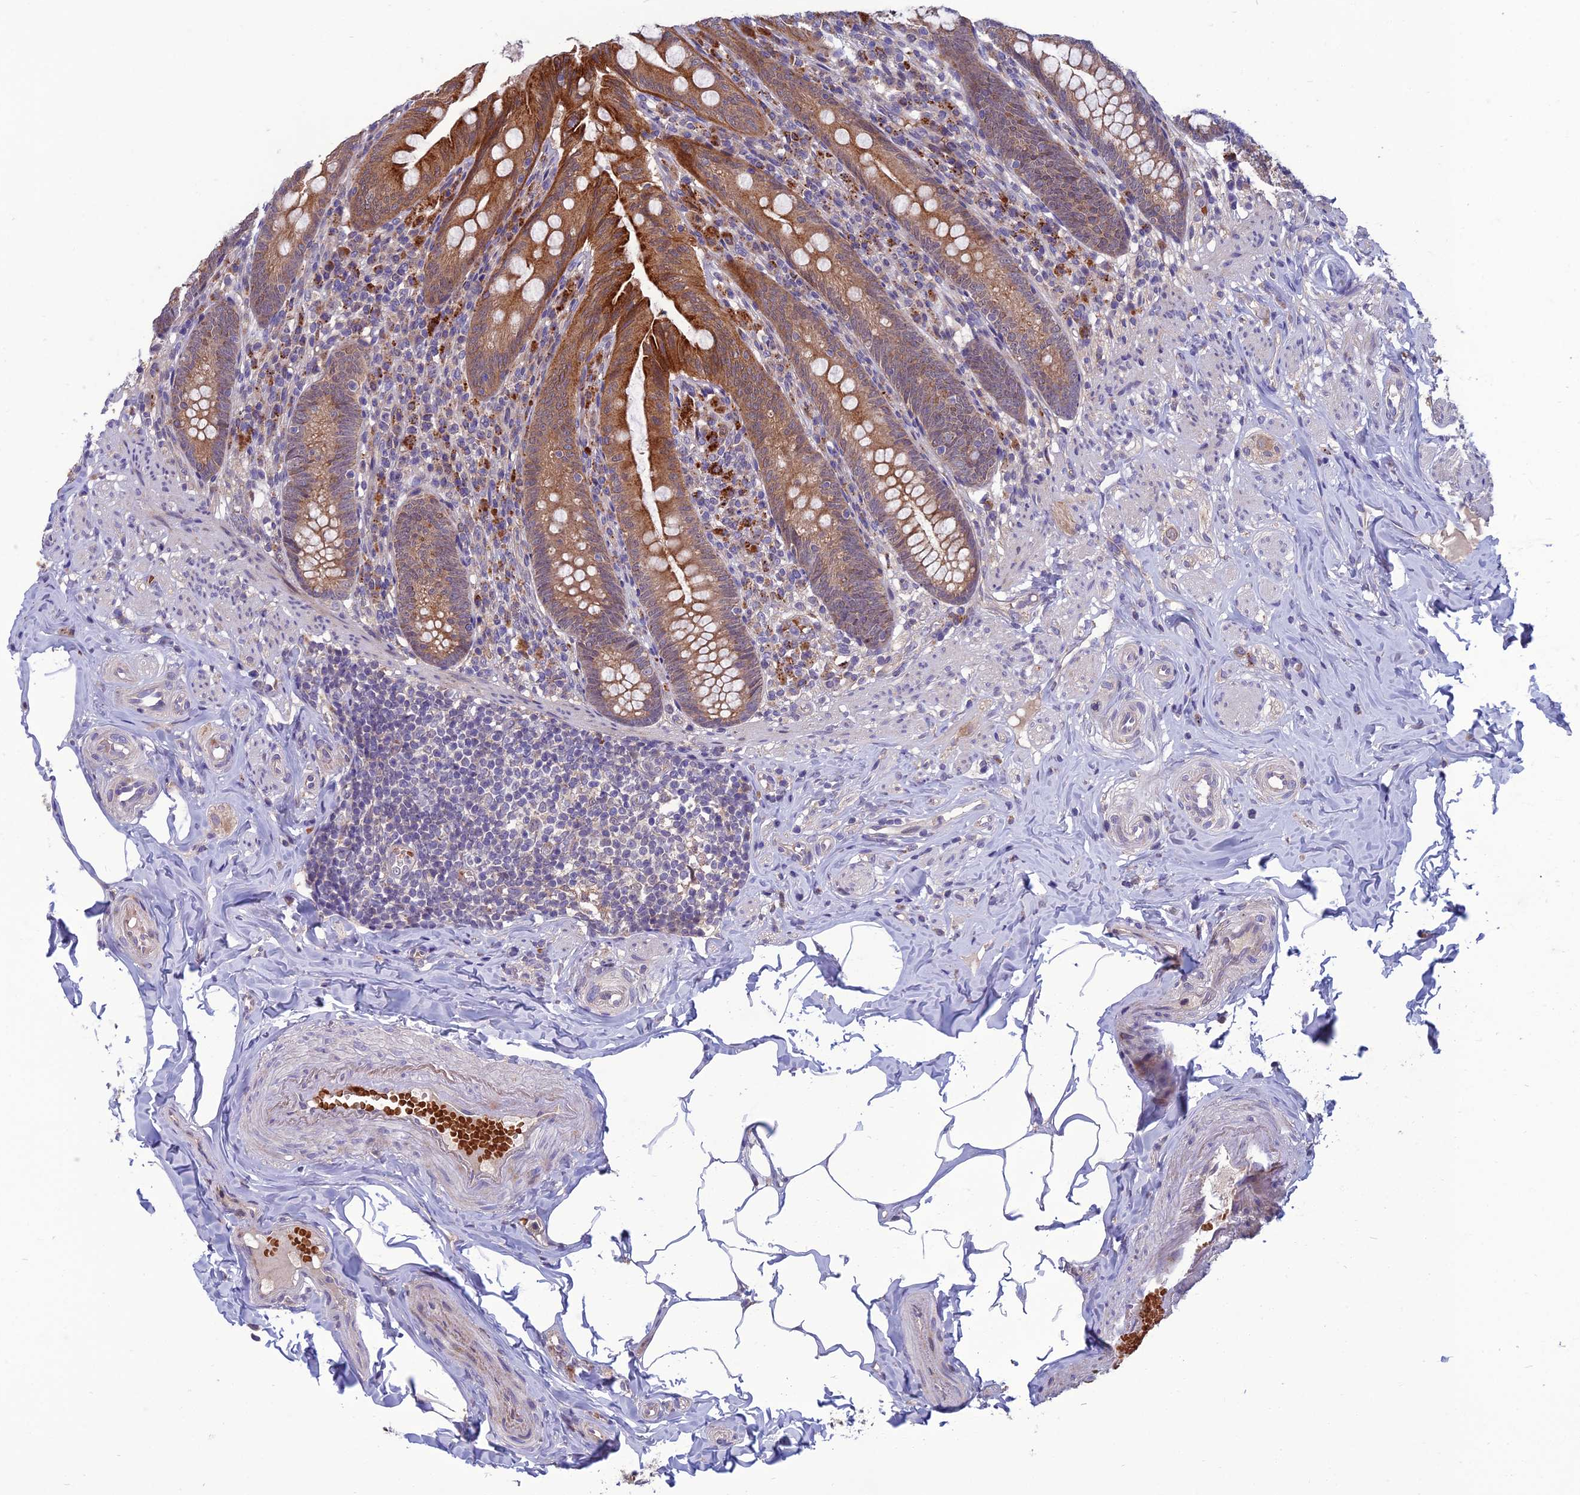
{"staining": {"intensity": "strong", "quantity": "<25%", "location": "cytoplasmic/membranous"}, "tissue": "appendix", "cell_type": "Glandular cells", "image_type": "normal", "snomed": [{"axis": "morphology", "description": "Normal tissue, NOS"}, {"axis": "topography", "description": "Appendix"}], "caption": "Brown immunohistochemical staining in normal appendix displays strong cytoplasmic/membranous expression in about <25% of glandular cells.", "gene": "GIPC1", "patient": {"sex": "male", "age": 55}}